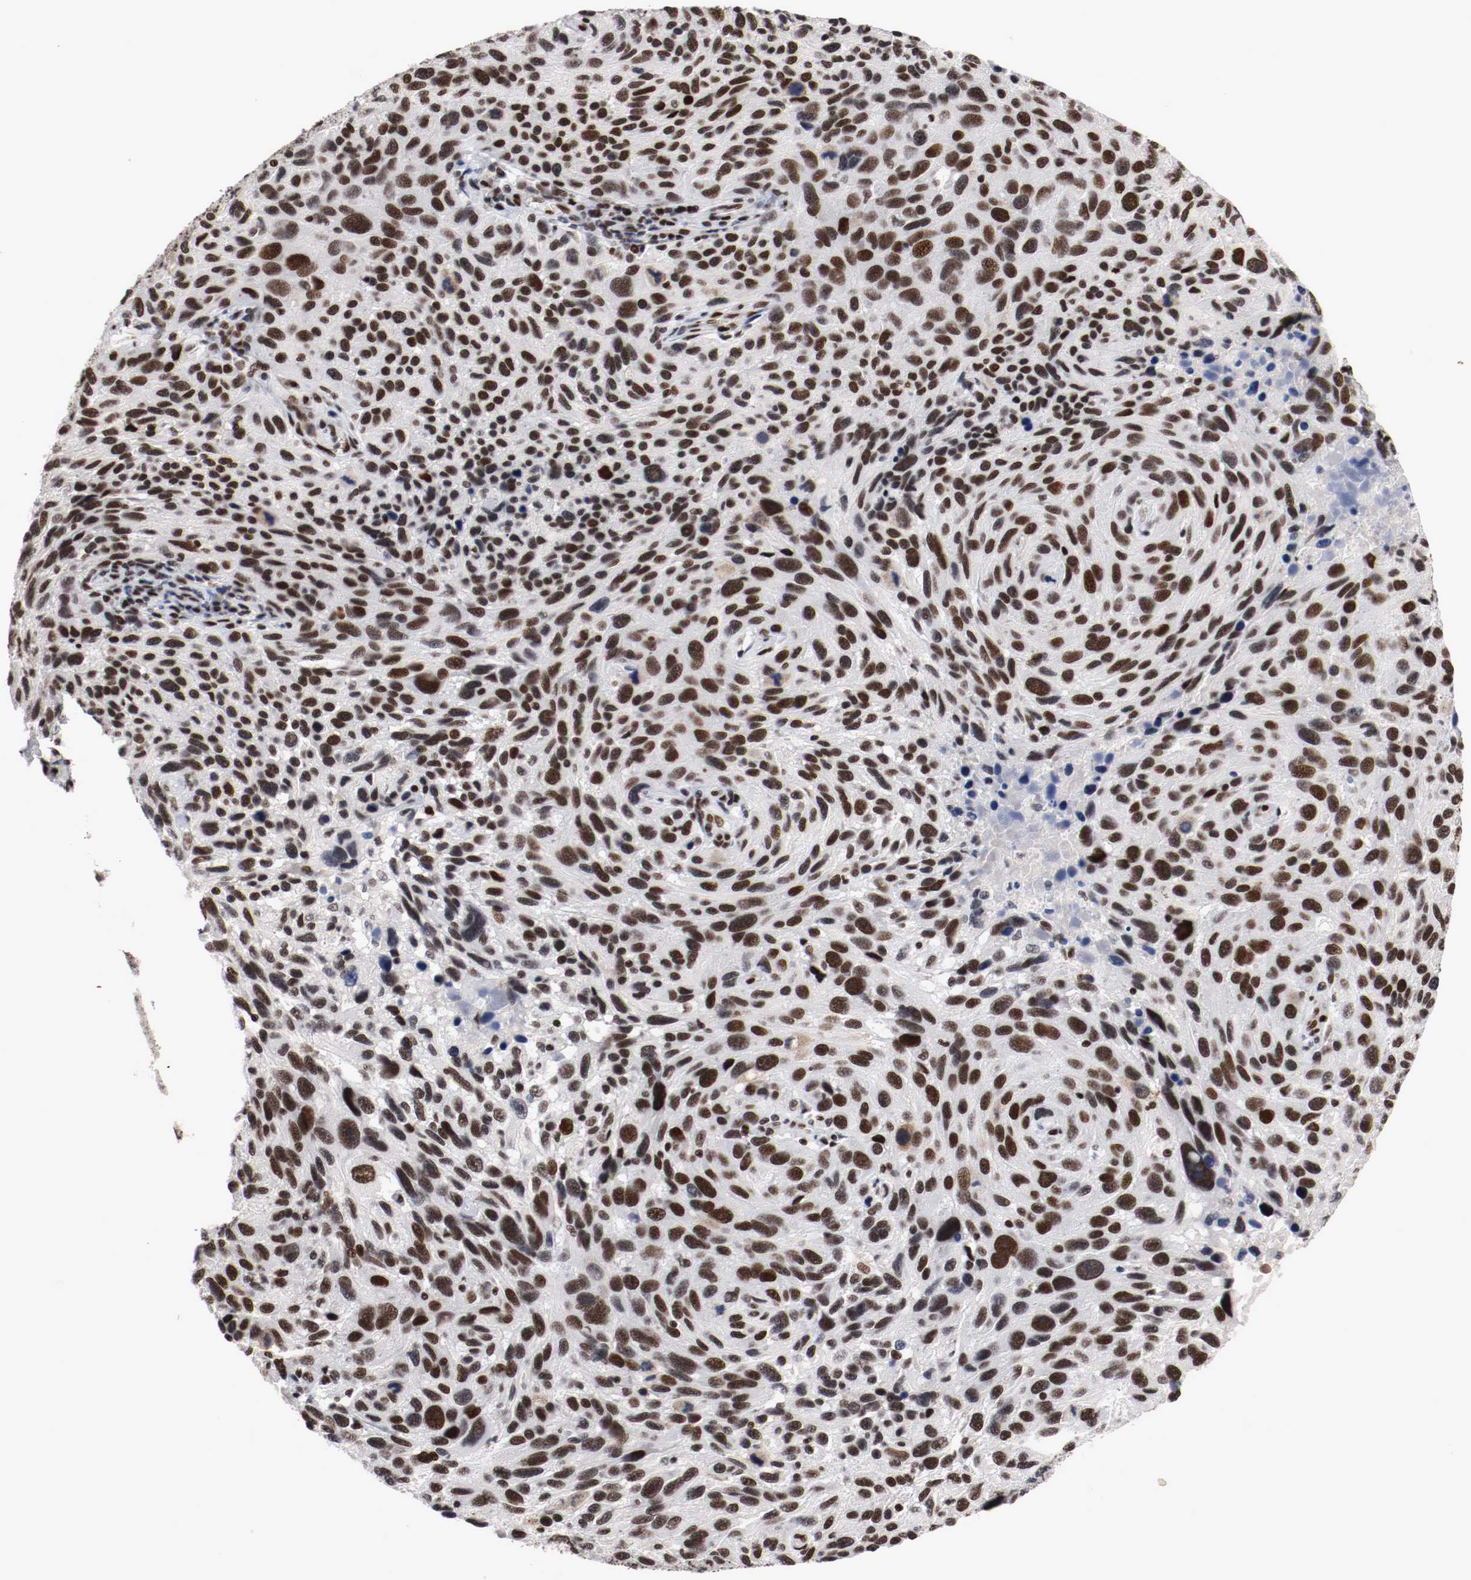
{"staining": {"intensity": "strong", "quantity": ">75%", "location": "nuclear"}, "tissue": "melanoma", "cell_type": "Tumor cells", "image_type": "cancer", "snomed": [{"axis": "morphology", "description": "Malignant melanoma, NOS"}, {"axis": "topography", "description": "Skin"}], "caption": "DAB (3,3'-diaminobenzidine) immunohistochemical staining of human melanoma demonstrates strong nuclear protein positivity in about >75% of tumor cells.", "gene": "MEF2D", "patient": {"sex": "male", "age": 53}}